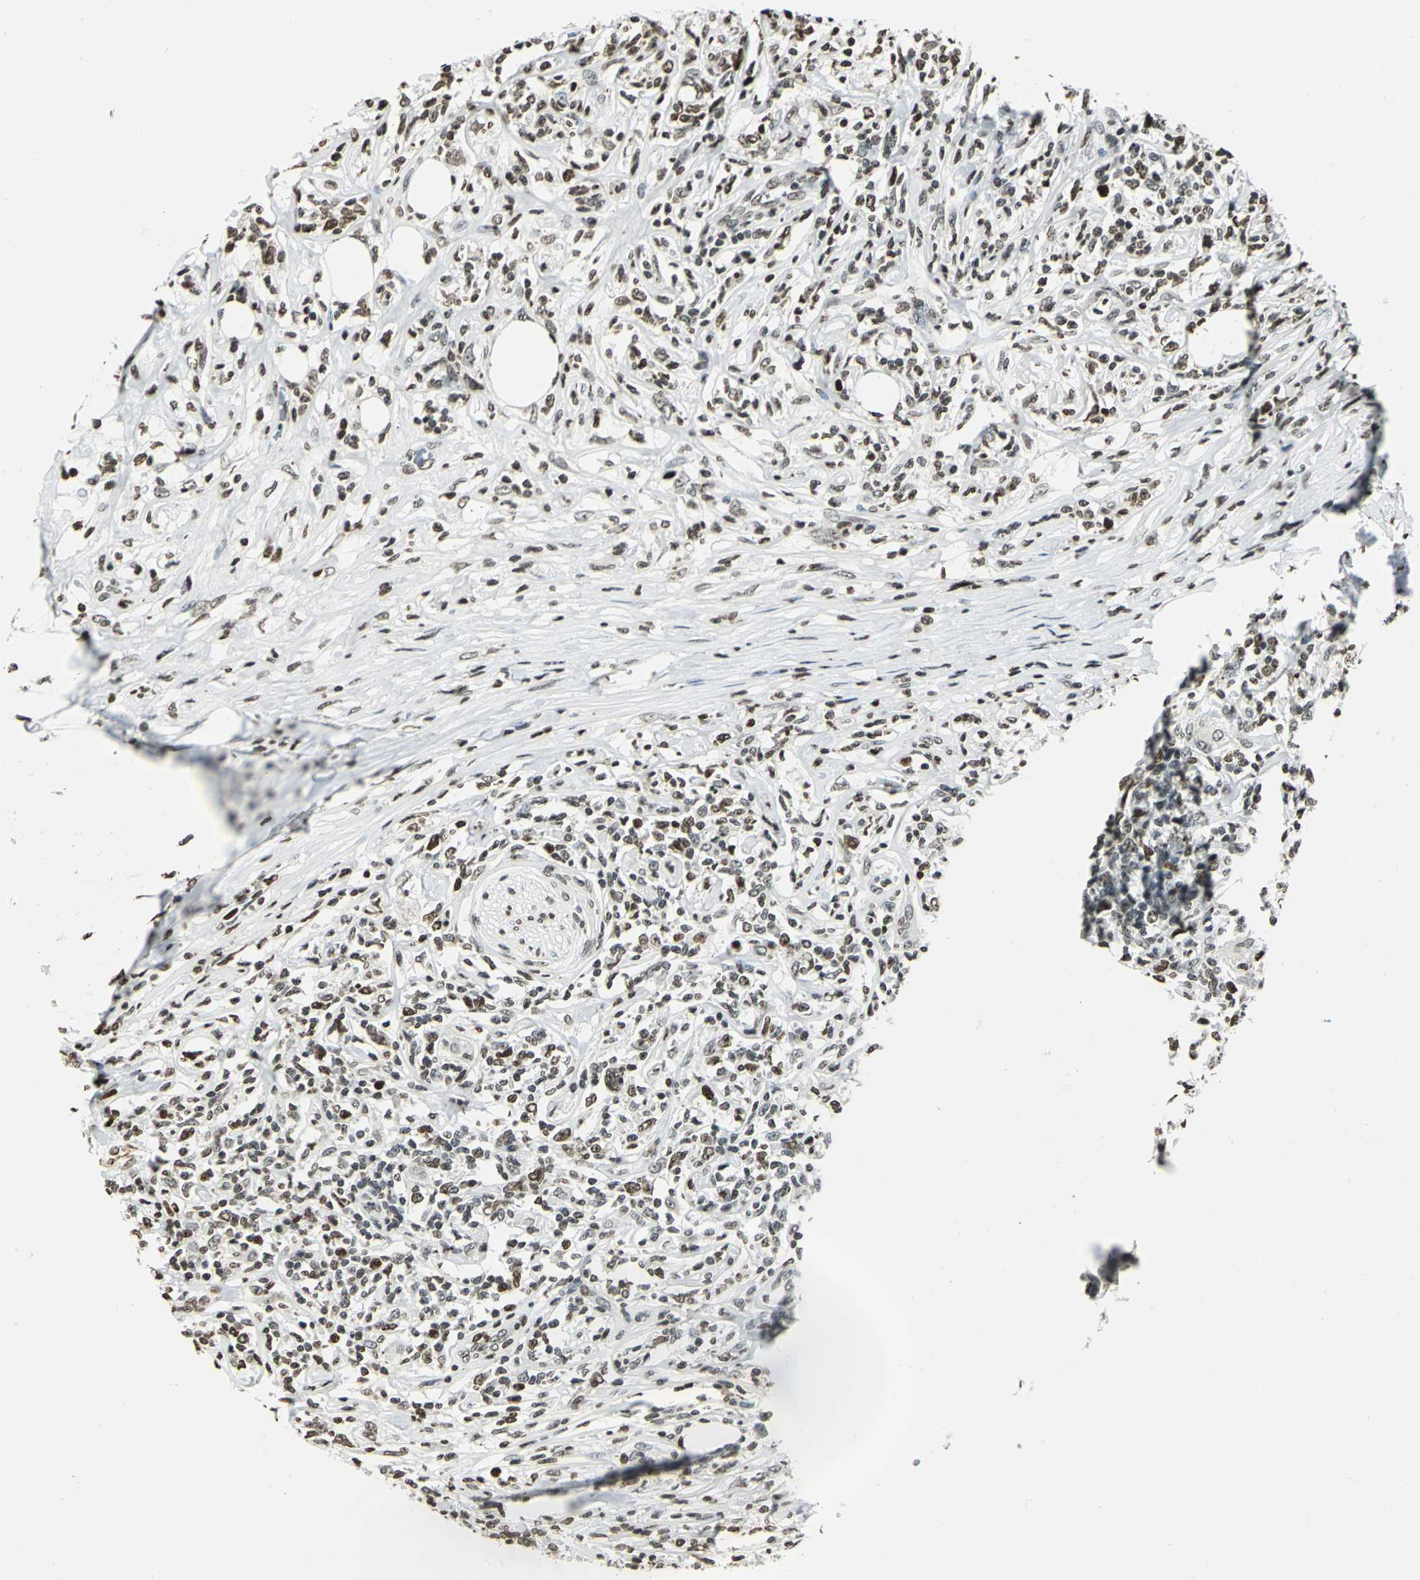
{"staining": {"intensity": "moderate", "quantity": ">75%", "location": "nuclear"}, "tissue": "lymphoma", "cell_type": "Tumor cells", "image_type": "cancer", "snomed": [{"axis": "morphology", "description": "Malignant lymphoma, non-Hodgkin's type, High grade"}, {"axis": "topography", "description": "Lymph node"}], "caption": "Lymphoma tissue displays moderate nuclear positivity in approximately >75% of tumor cells Immunohistochemistry (ihc) stains the protein of interest in brown and the nuclei are stained blue.", "gene": "MCM4", "patient": {"sex": "female", "age": 84}}